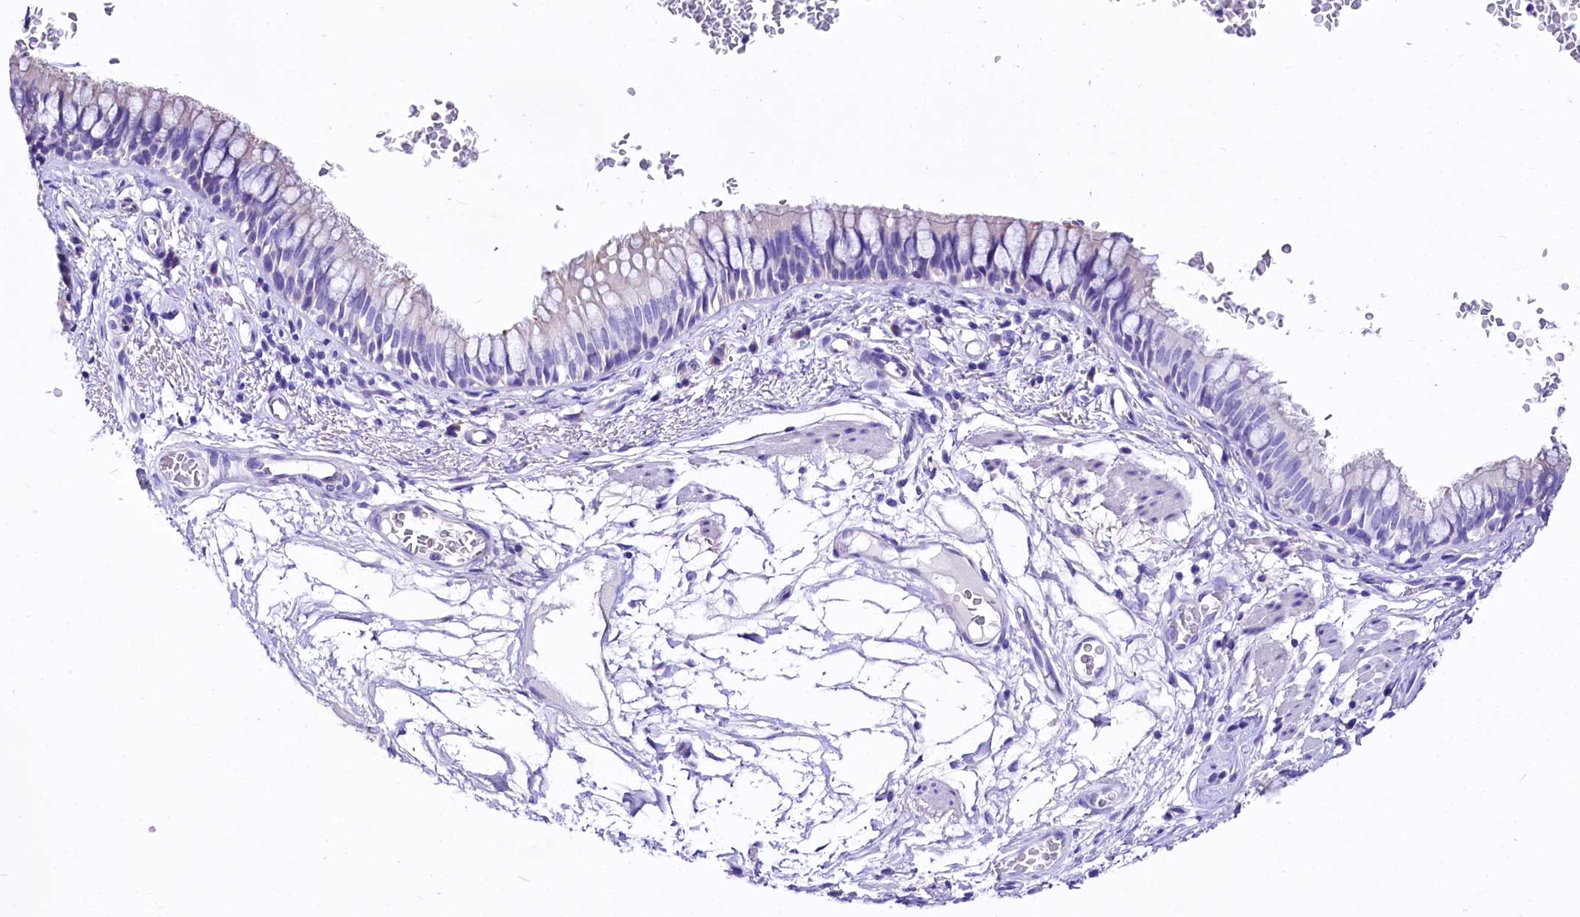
{"staining": {"intensity": "negative", "quantity": "none", "location": "none"}, "tissue": "bronchus", "cell_type": "Respiratory epithelial cells", "image_type": "normal", "snomed": [{"axis": "morphology", "description": "Normal tissue, NOS"}, {"axis": "topography", "description": "Cartilage tissue"}, {"axis": "topography", "description": "Bronchus"}], "caption": "An immunohistochemistry photomicrograph of unremarkable bronchus is shown. There is no staining in respiratory epithelial cells of bronchus.", "gene": "A2ML1", "patient": {"sex": "female", "age": 36}}